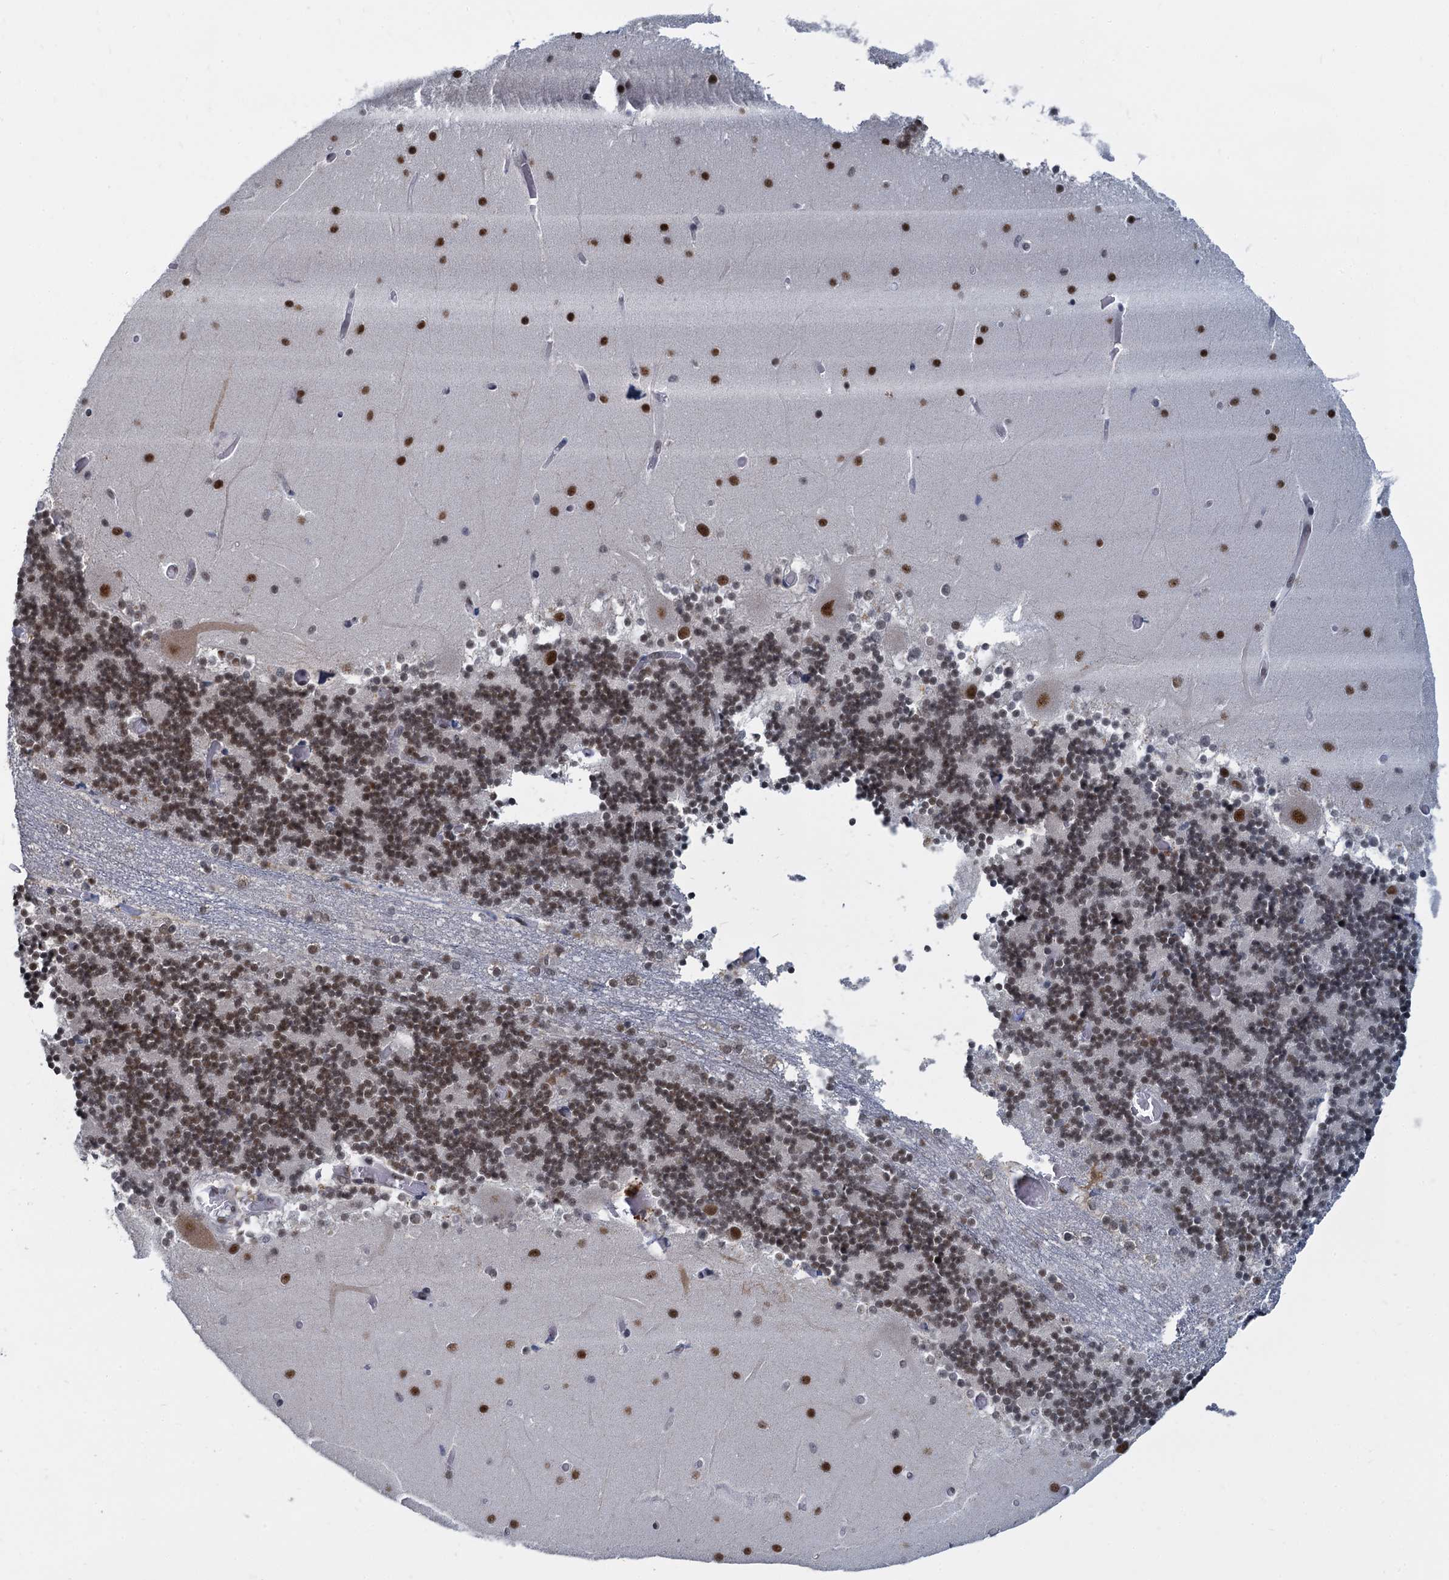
{"staining": {"intensity": "moderate", "quantity": ">75%", "location": "nuclear"}, "tissue": "cerebellum", "cell_type": "Cells in granular layer", "image_type": "normal", "snomed": [{"axis": "morphology", "description": "Normal tissue, NOS"}, {"axis": "topography", "description": "Cerebellum"}], "caption": "Immunohistochemistry (IHC) of benign human cerebellum exhibits medium levels of moderate nuclear staining in approximately >75% of cells in granular layer.", "gene": "RPRD1A", "patient": {"sex": "female", "age": 28}}